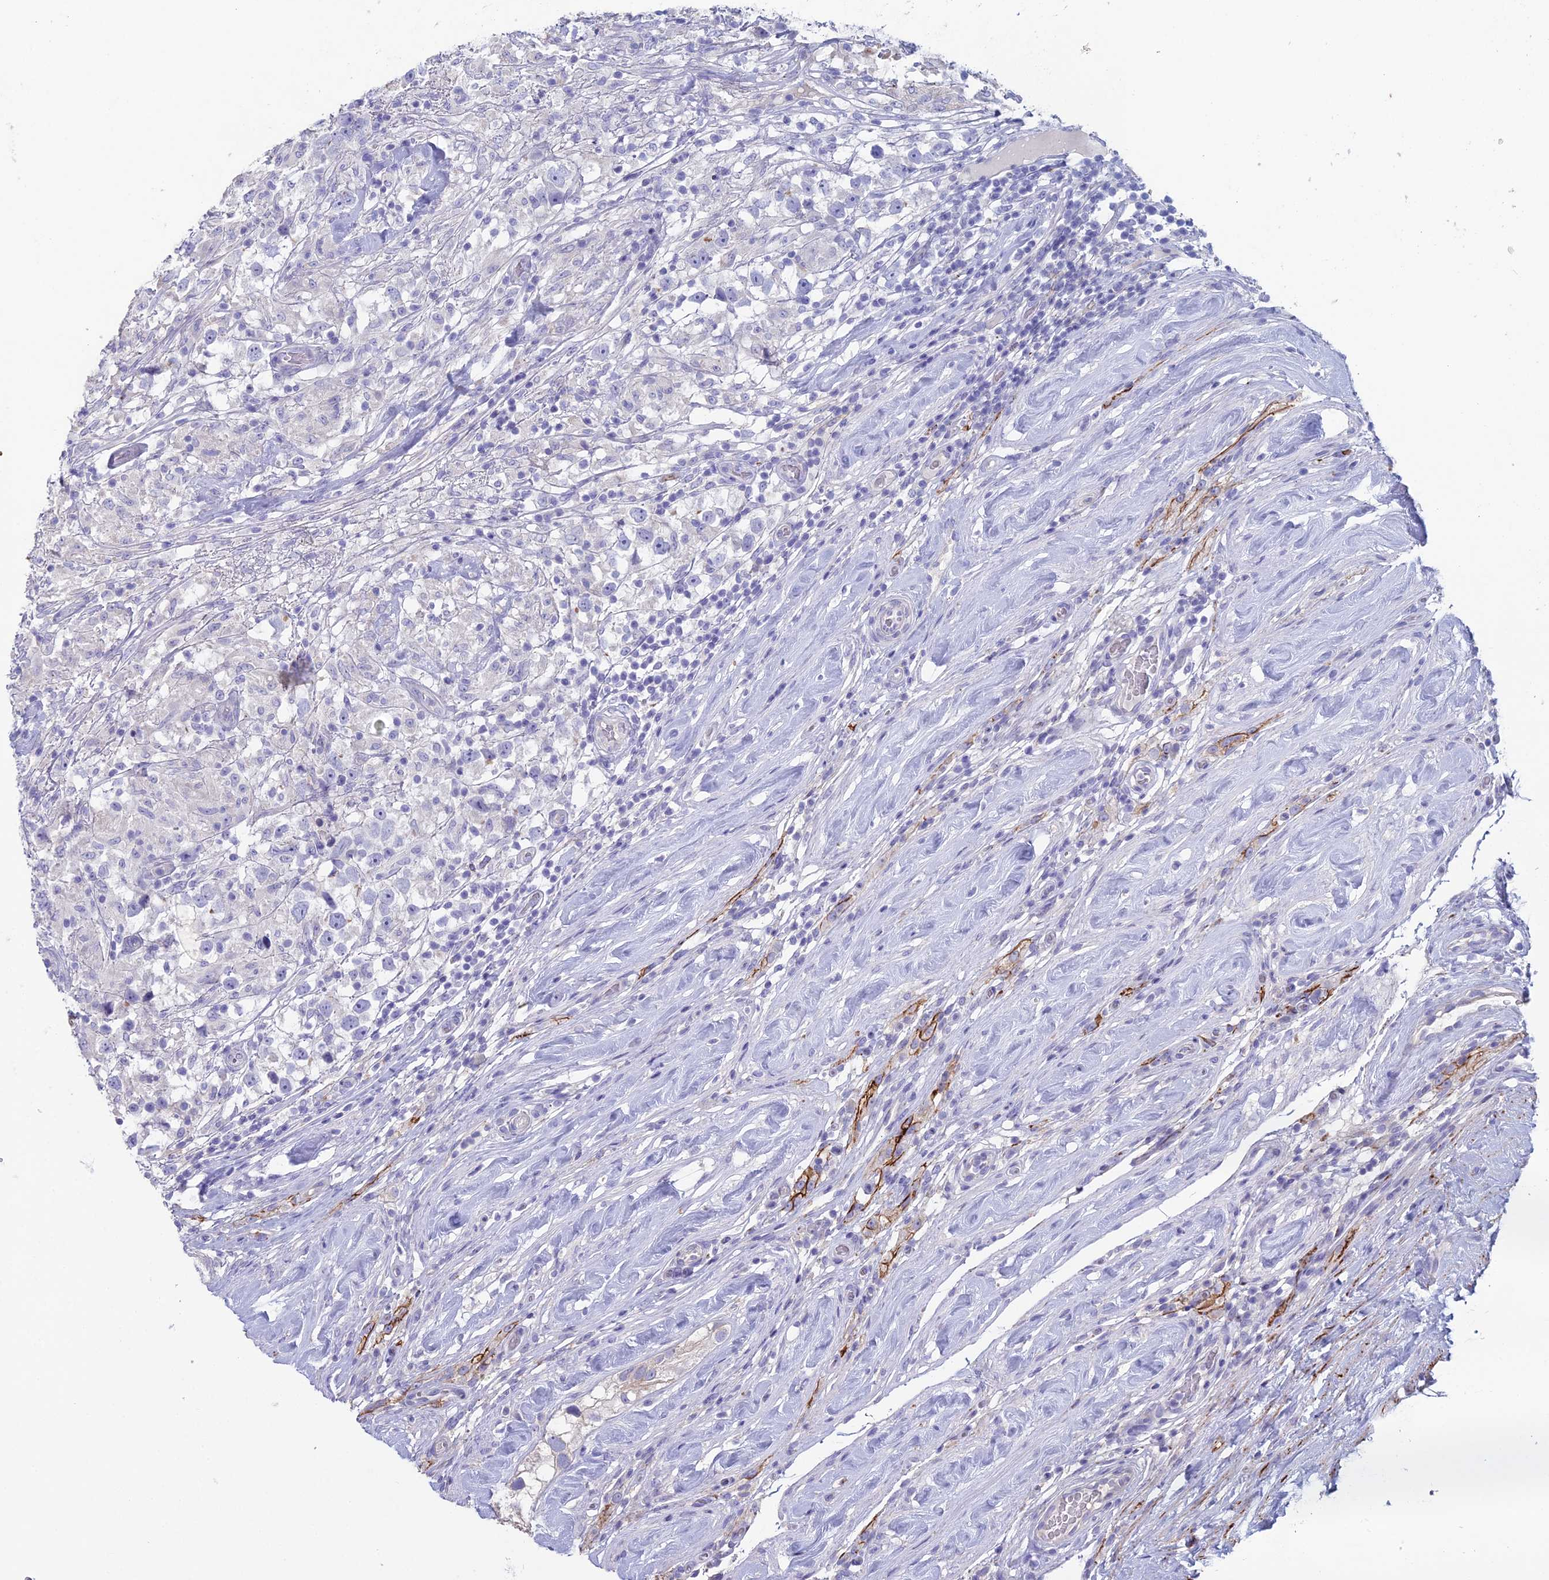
{"staining": {"intensity": "negative", "quantity": "none", "location": "none"}, "tissue": "testis cancer", "cell_type": "Tumor cells", "image_type": "cancer", "snomed": [{"axis": "morphology", "description": "Seminoma, NOS"}, {"axis": "topography", "description": "Testis"}], "caption": "High magnification brightfield microscopy of testis seminoma stained with DAB (3,3'-diaminobenzidine) (brown) and counterstained with hematoxylin (blue): tumor cells show no significant staining. The staining was performed using DAB (3,3'-diaminobenzidine) to visualize the protein expression in brown, while the nuclei were stained in blue with hematoxylin (Magnification: 20x).", "gene": "NCAM1", "patient": {"sex": "male", "age": 46}}